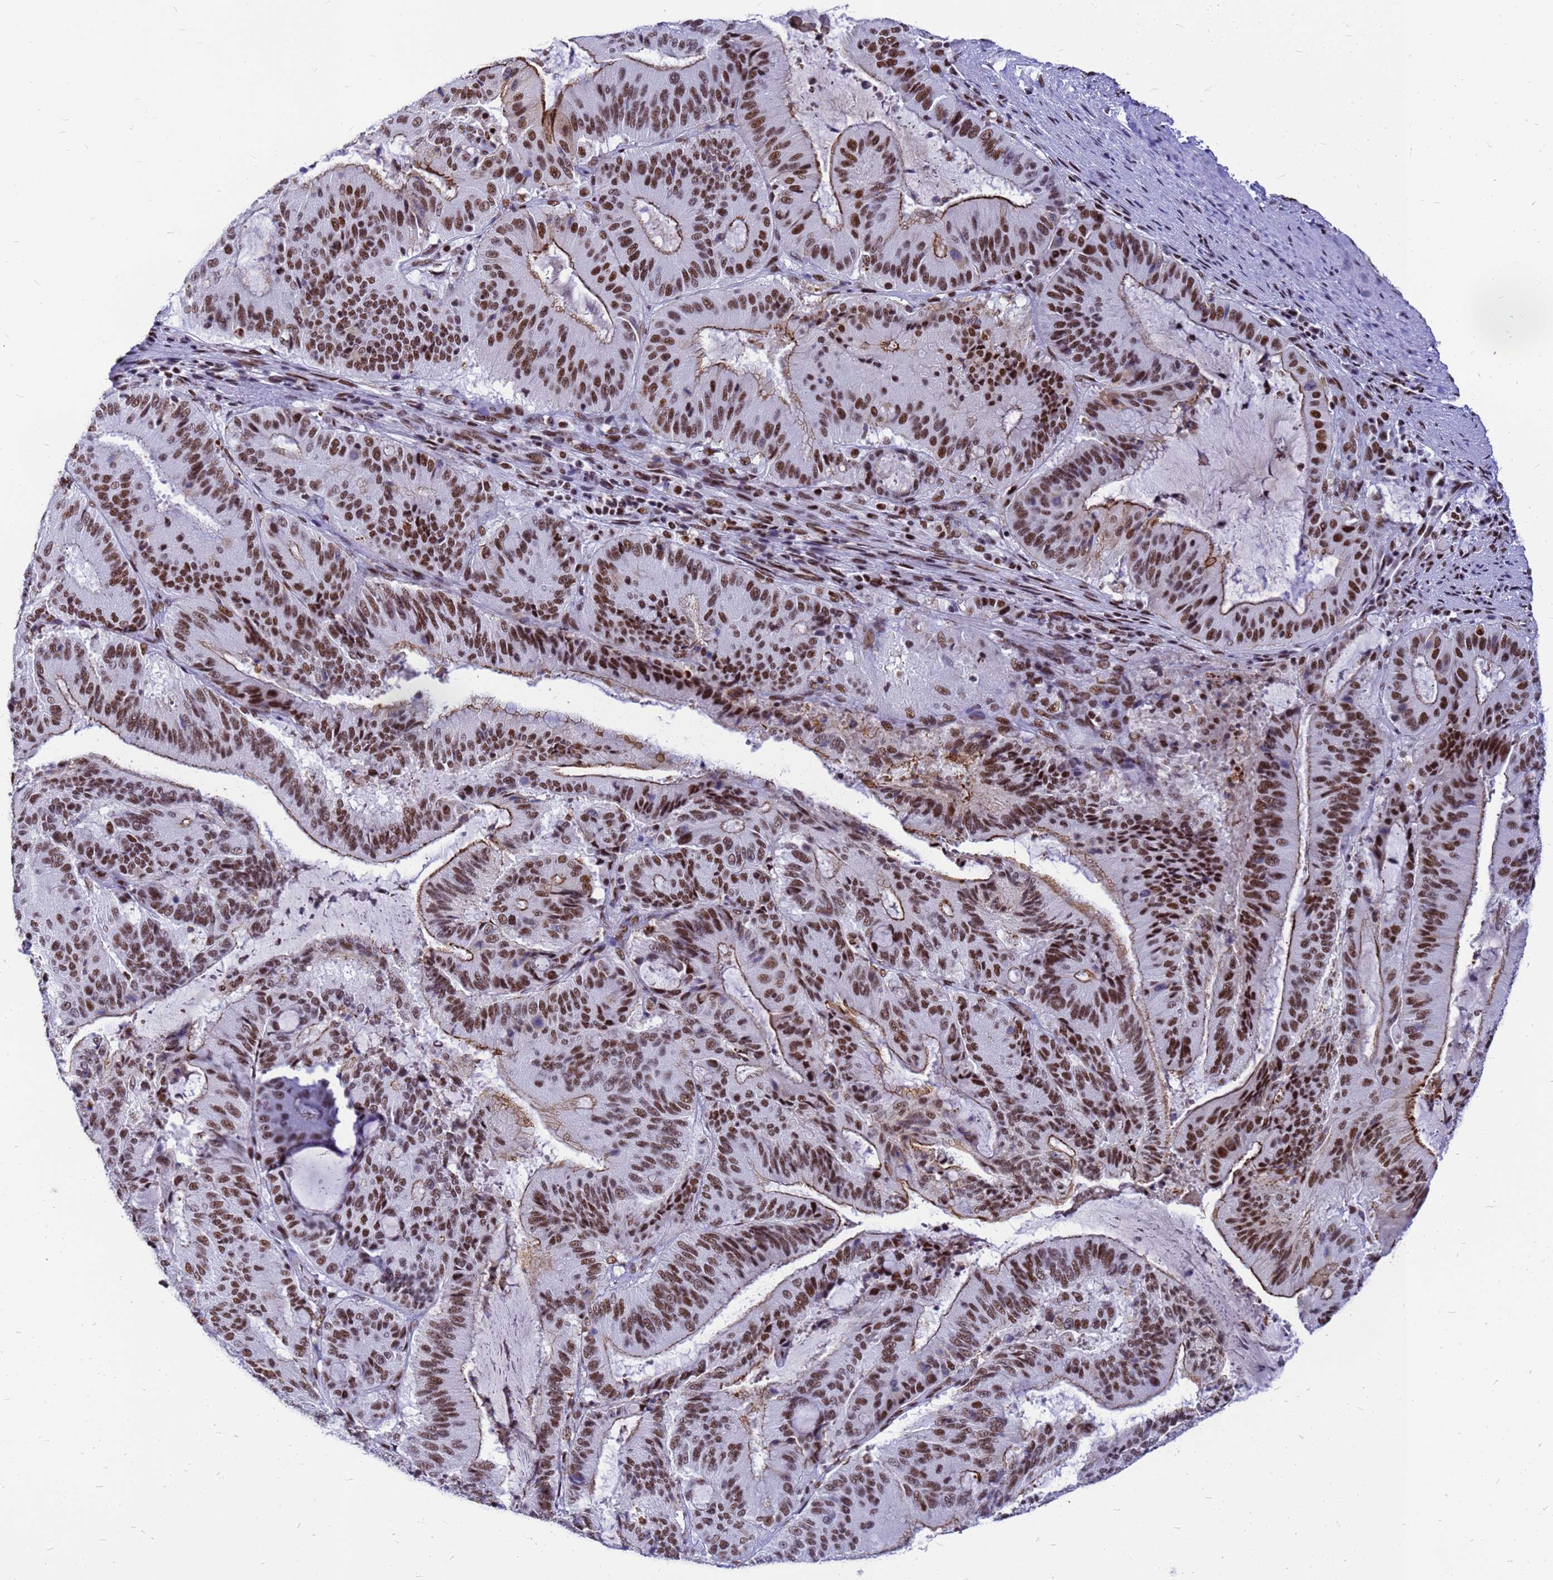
{"staining": {"intensity": "strong", "quantity": ">75%", "location": "cytoplasmic/membranous,nuclear"}, "tissue": "liver cancer", "cell_type": "Tumor cells", "image_type": "cancer", "snomed": [{"axis": "morphology", "description": "Normal tissue, NOS"}, {"axis": "morphology", "description": "Cholangiocarcinoma"}, {"axis": "topography", "description": "Liver"}, {"axis": "topography", "description": "Peripheral nerve tissue"}], "caption": "There is high levels of strong cytoplasmic/membranous and nuclear positivity in tumor cells of liver cancer, as demonstrated by immunohistochemical staining (brown color).", "gene": "SART3", "patient": {"sex": "female", "age": 73}}